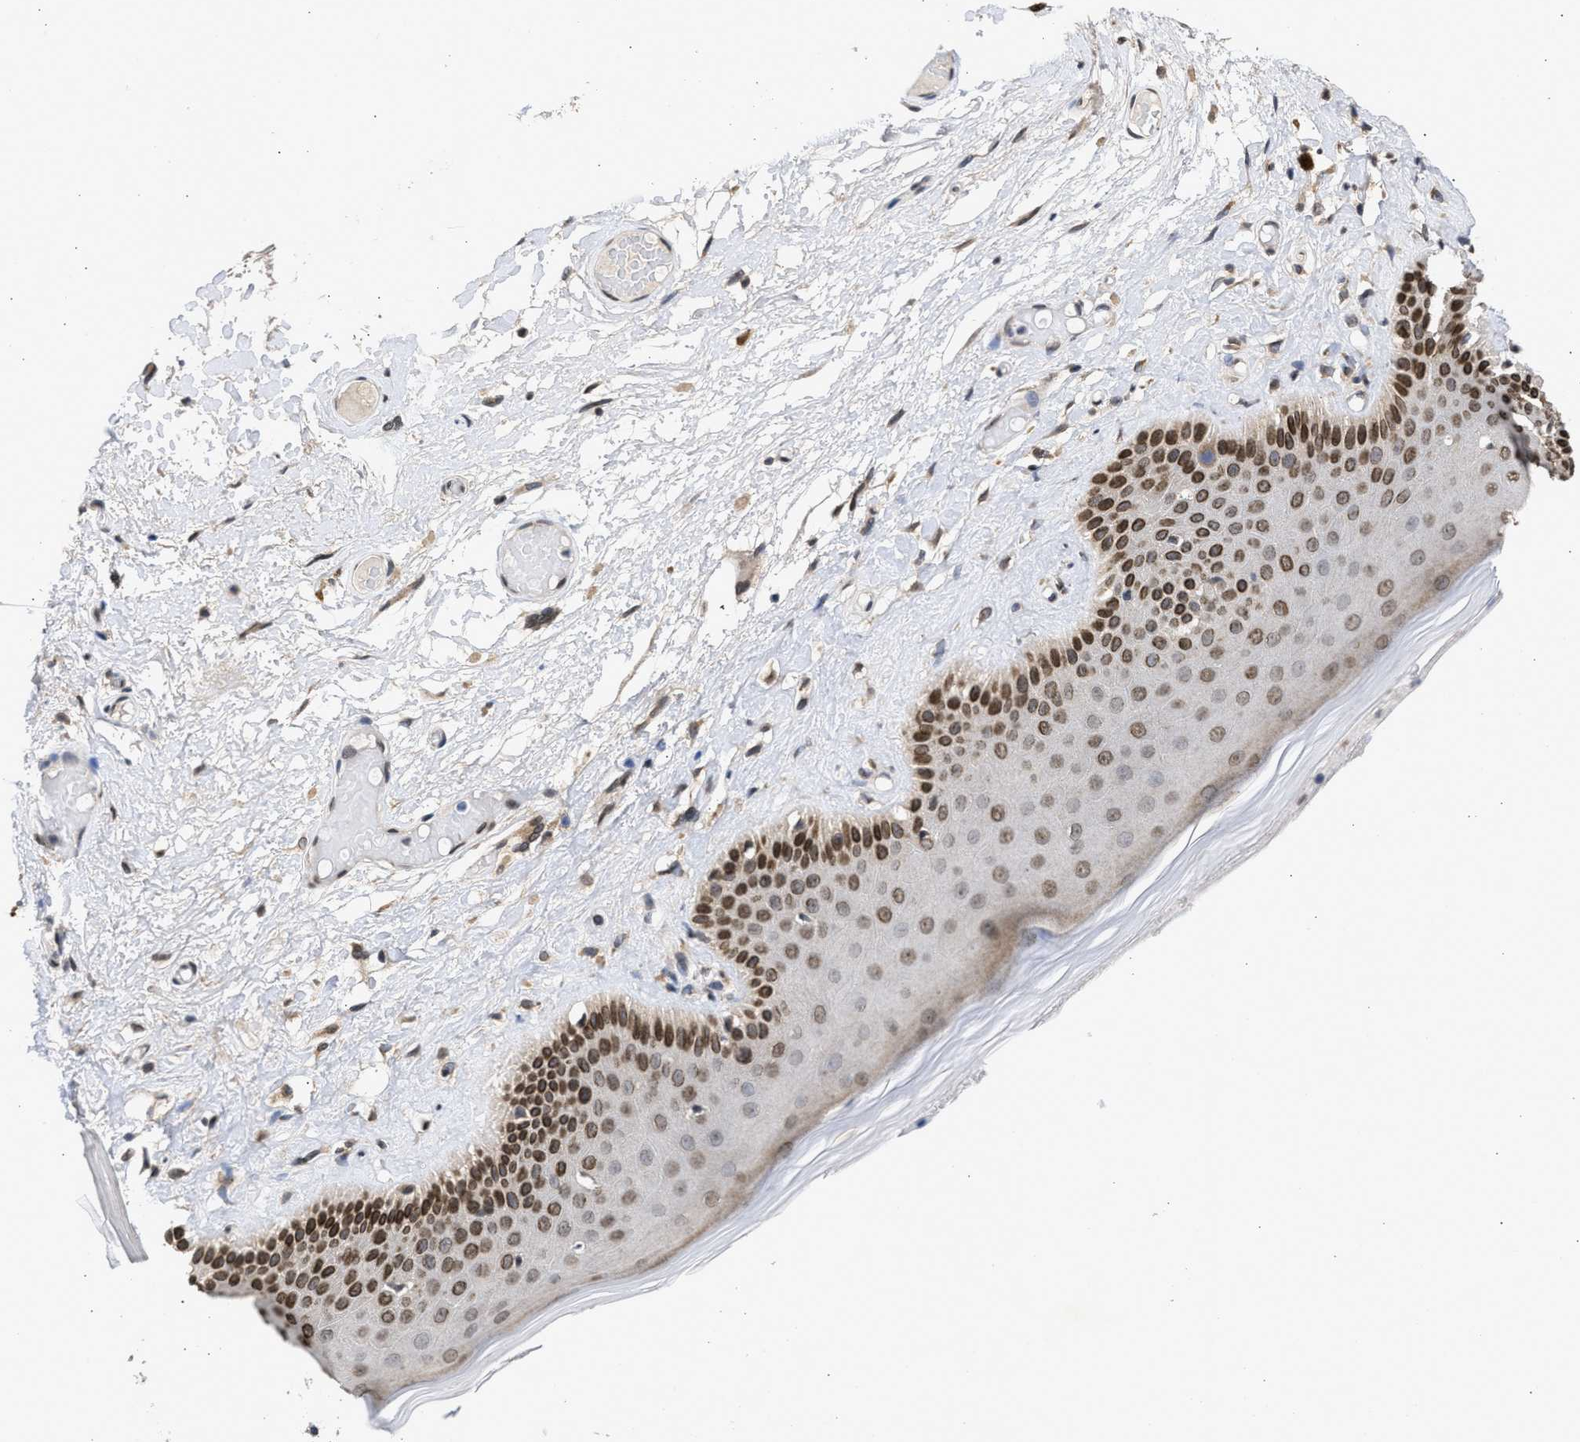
{"staining": {"intensity": "moderate", "quantity": "25%-75%", "location": "cytoplasmic/membranous,nuclear"}, "tissue": "skin", "cell_type": "Epidermal cells", "image_type": "normal", "snomed": [{"axis": "morphology", "description": "Normal tissue, NOS"}, {"axis": "topography", "description": "Vulva"}], "caption": "Skin stained for a protein reveals moderate cytoplasmic/membranous,nuclear positivity in epidermal cells. (brown staining indicates protein expression, while blue staining denotes nuclei).", "gene": "NUP35", "patient": {"sex": "female", "age": 73}}